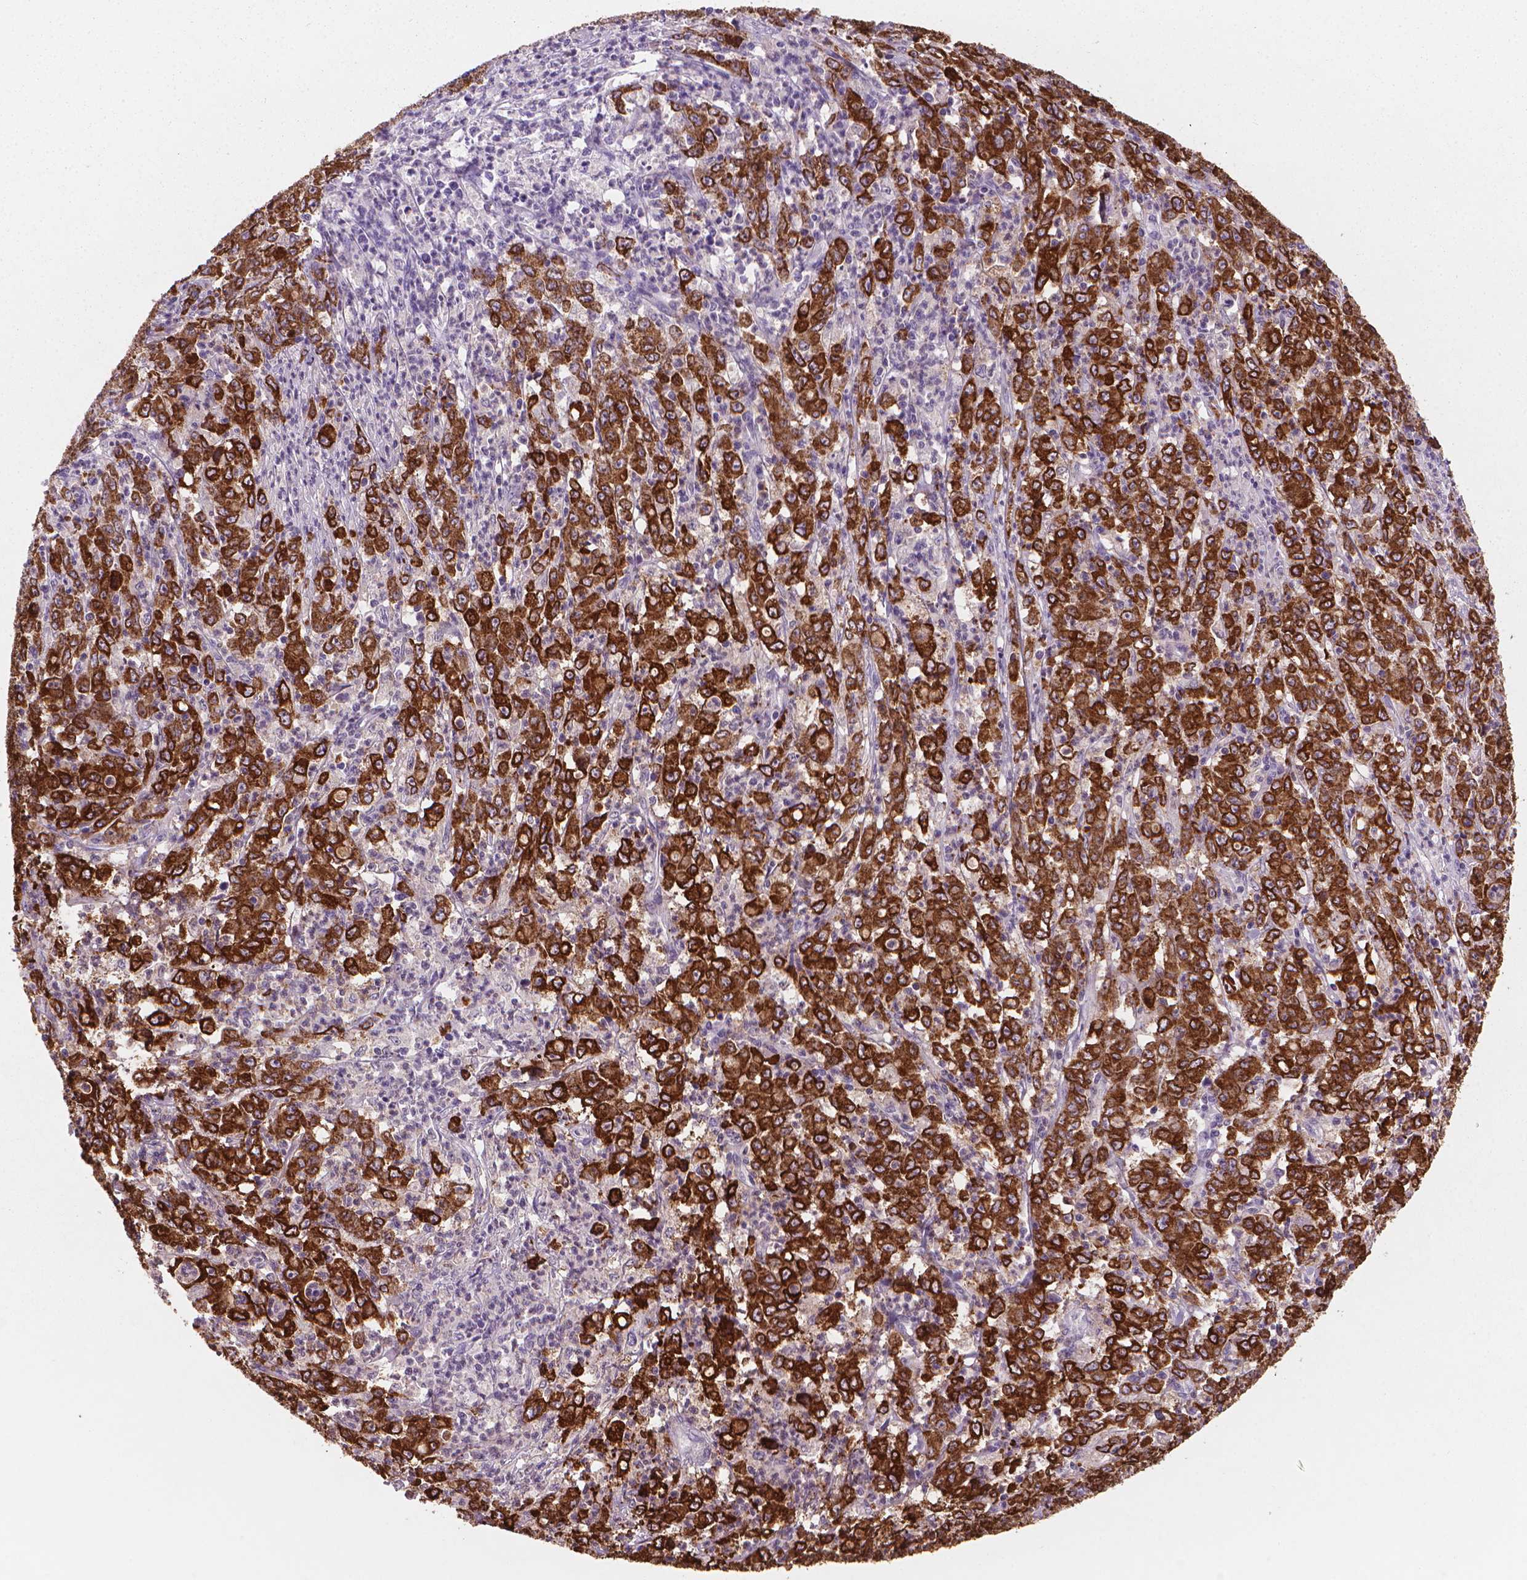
{"staining": {"intensity": "strong", "quantity": ">75%", "location": "cytoplasmic/membranous"}, "tissue": "stomach cancer", "cell_type": "Tumor cells", "image_type": "cancer", "snomed": [{"axis": "morphology", "description": "Adenocarcinoma, NOS"}, {"axis": "topography", "description": "Stomach, lower"}], "caption": "Immunohistochemistry (IHC) staining of adenocarcinoma (stomach), which reveals high levels of strong cytoplasmic/membranous staining in approximately >75% of tumor cells indicating strong cytoplasmic/membranous protein expression. The staining was performed using DAB (brown) for protein detection and nuclei were counterstained in hematoxylin (blue).", "gene": "MUC1", "patient": {"sex": "female", "age": 71}}